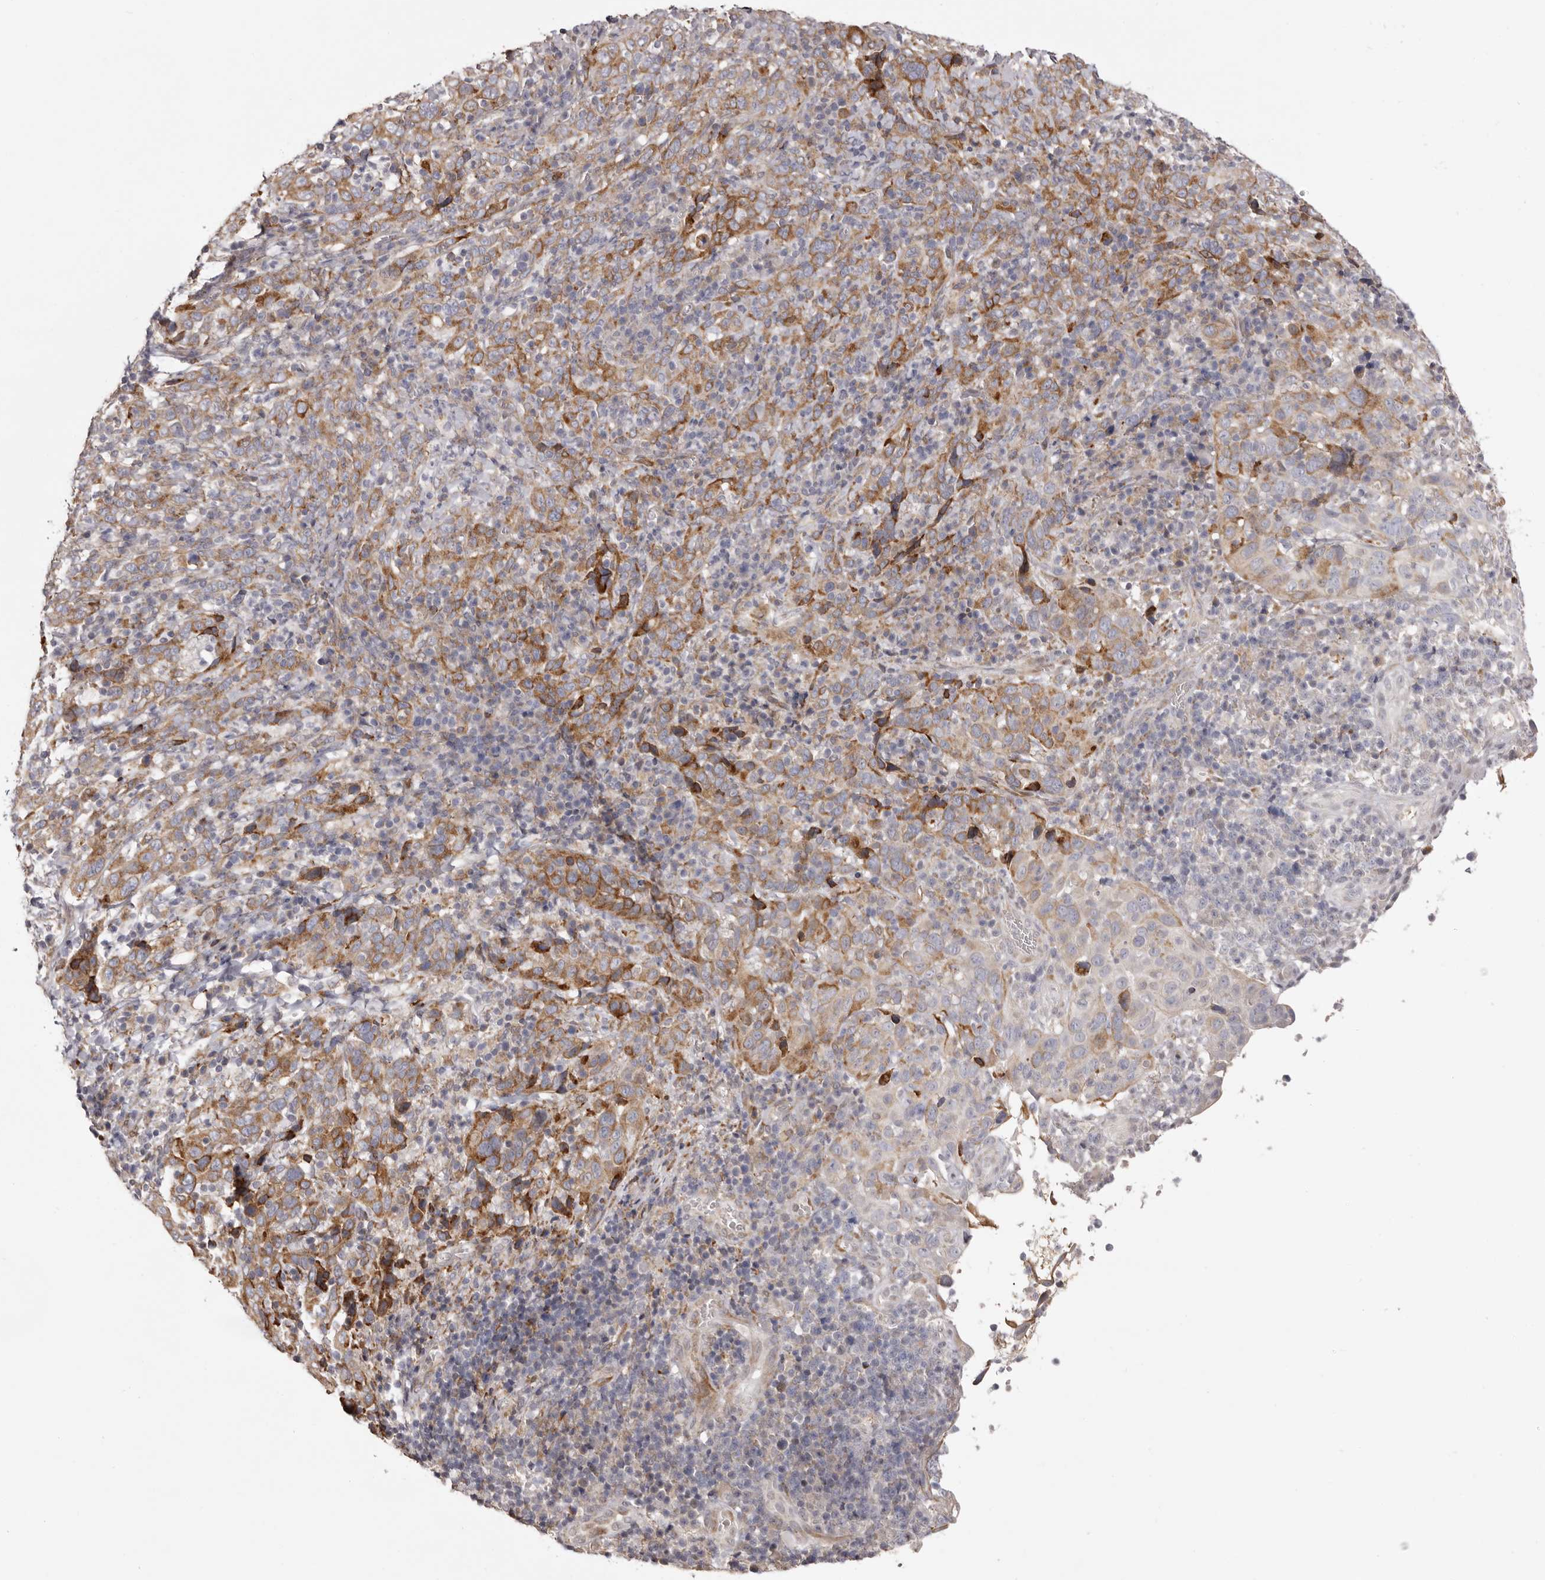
{"staining": {"intensity": "moderate", "quantity": "25%-75%", "location": "cytoplasmic/membranous"}, "tissue": "cervical cancer", "cell_type": "Tumor cells", "image_type": "cancer", "snomed": [{"axis": "morphology", "description": "Squamous cell carcinoma, NOS"}, {"axis": "topography", "description": "Cervix"}], "caption": "Human cervical cancer (squamous cell carcinoma) stained with a brown dye displays moderate cytoplasmic/membranous positive staining in approximately 25%-75% of tumor cells.", "gene": "PIGX", "patient": {"sex": "female", "age": 46}}